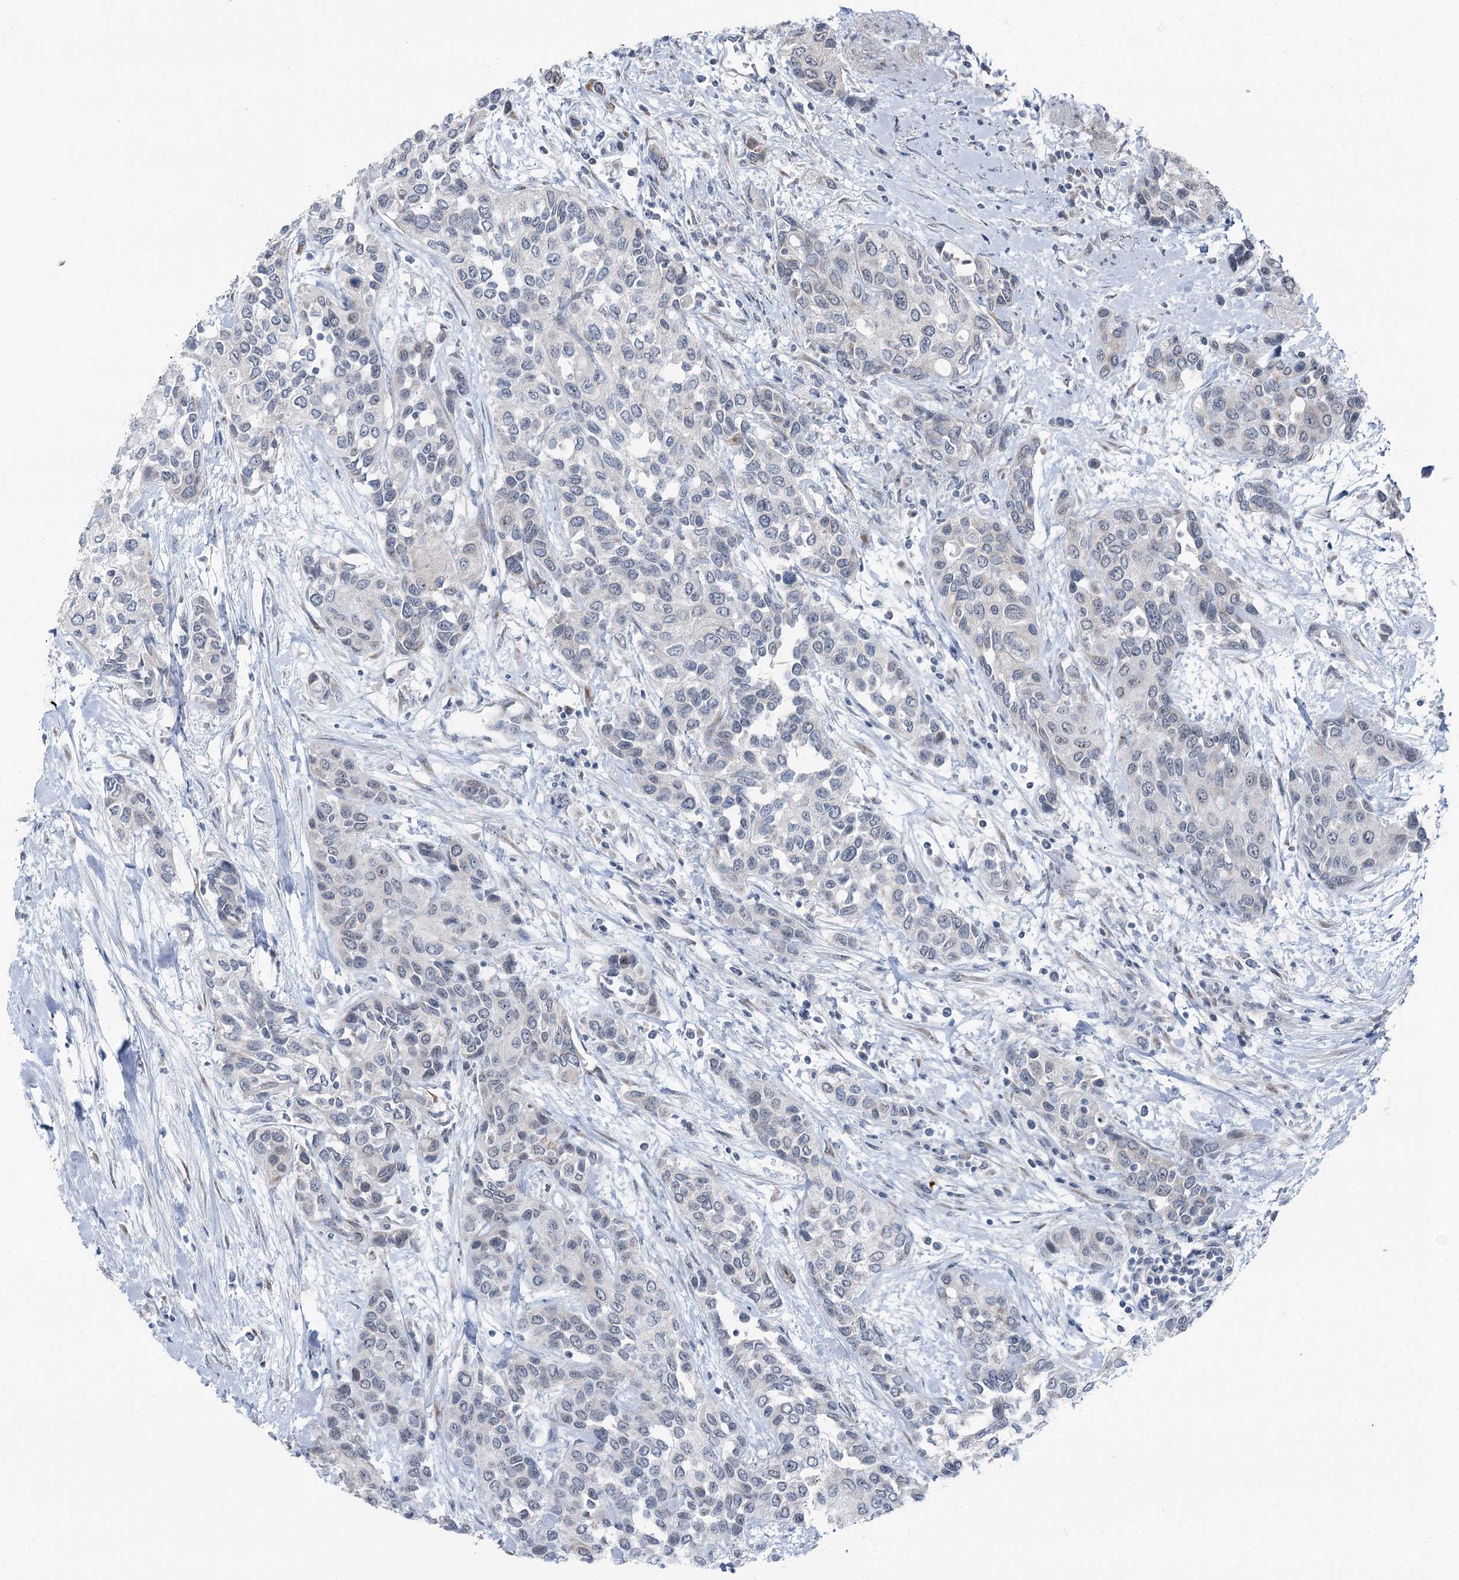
{"staining": {"intensity": "negative", "quantity": "none", "location": "none"}, "tissue": "urothelial cancer", "cell_type": "Tumor cells", "image_type": "cancer", "snomed": [{"axis": "morphology", "description": "Normal tissue, NOS"}, {"axis": "morphology", "description": "Urothelial carcinoma, High grade"}, {"axis": "topography", "description": "Vascular tissue"}, {"axis": "topography", "description": "Urinary bladder"}], "caption": "Urothelial cancer was stained to show a protein in brown. There is no significant positivity in tumor cells. The staining was performed using DAB to visualize the protein expression in brown, while the nuclei were stained in blue with hematoxylin (Magnification: 20x).", "gene": "STEEP1", "patient": {"sex": "female", "age": 56}}